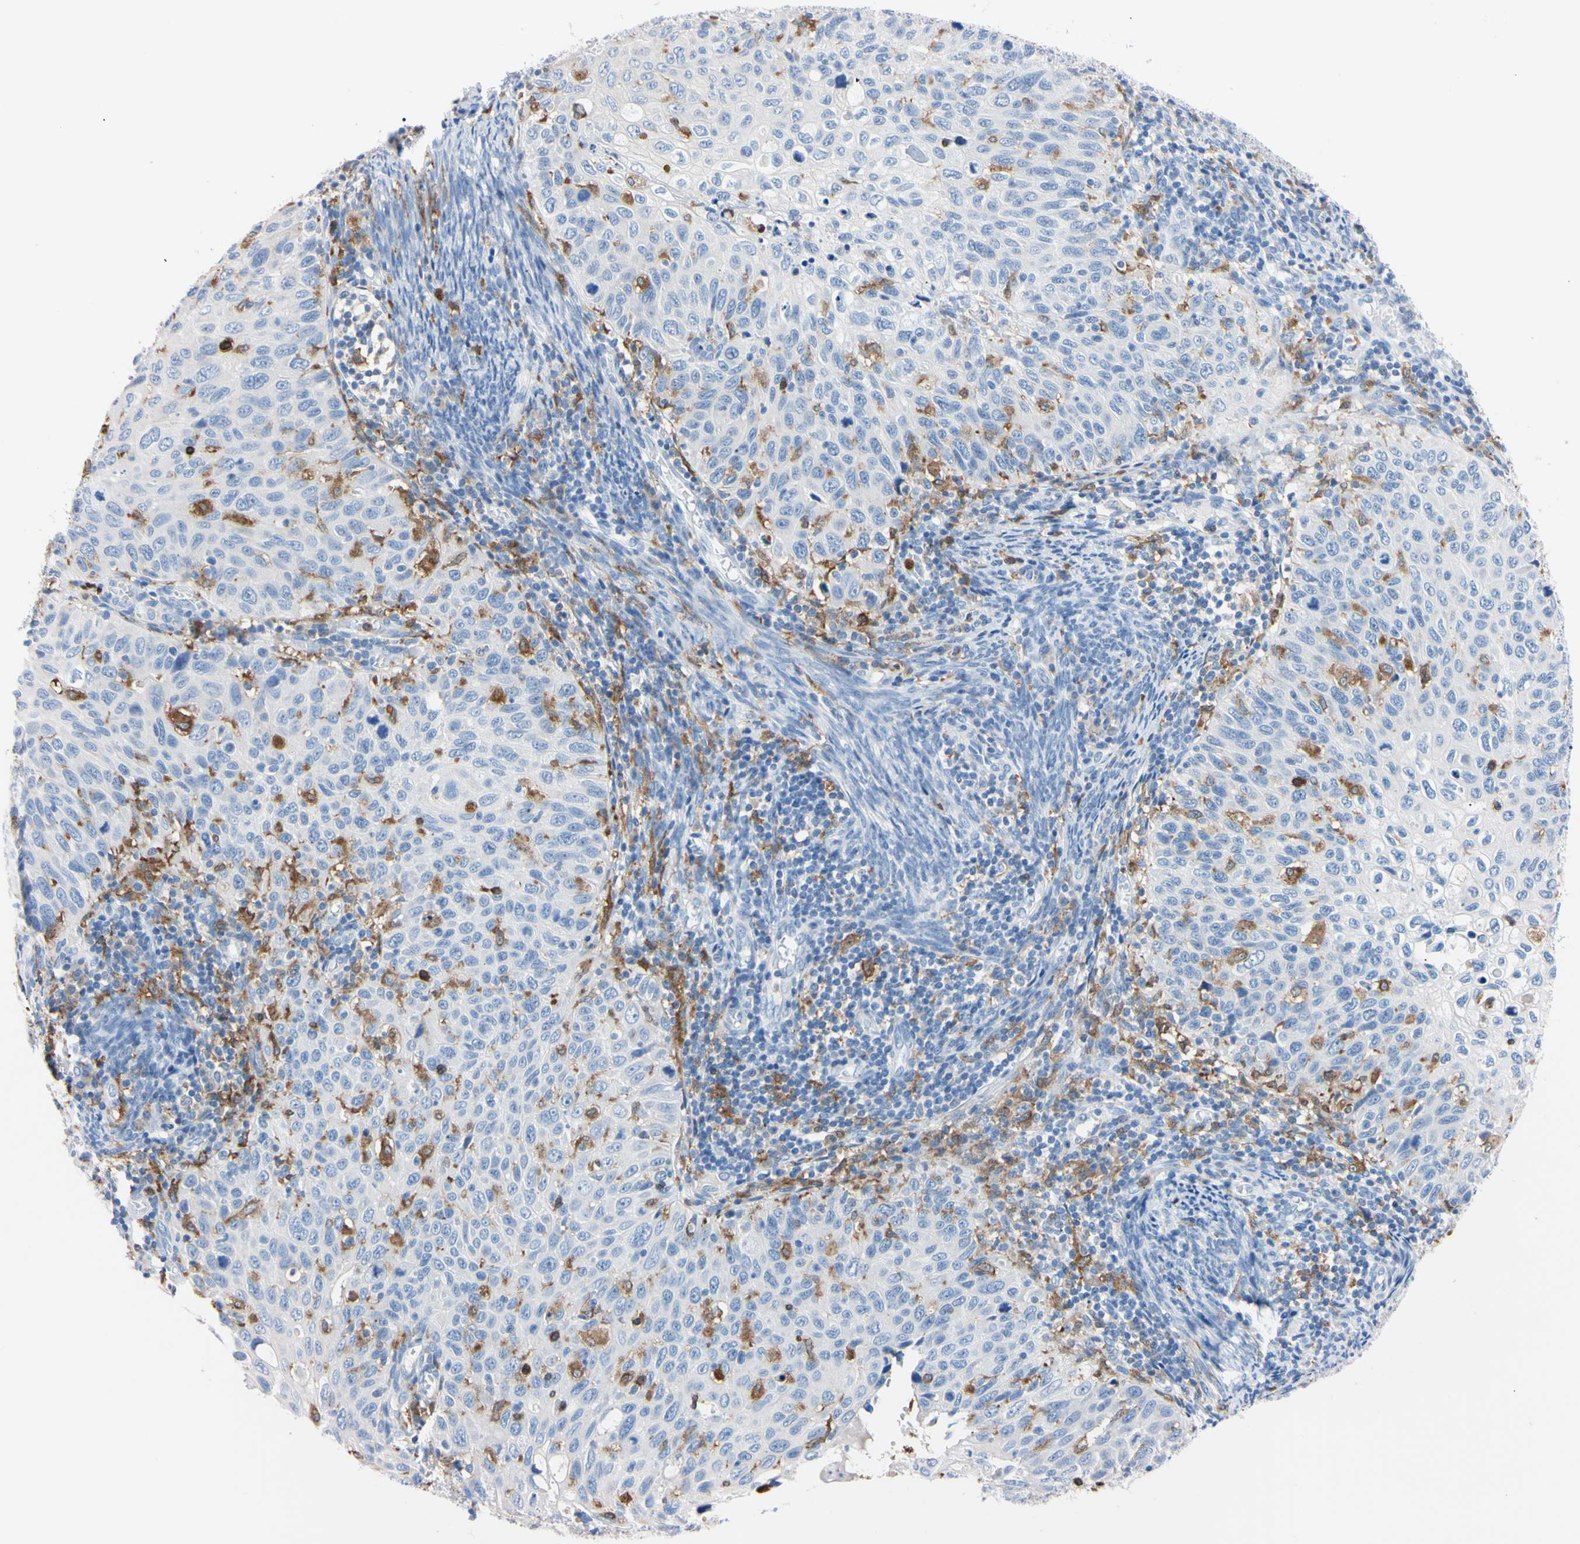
{"staining": {"intensity": "negative", "quantity": "none", "location": "none"}, "tissue": "cervical cancer", "cell_type": "Tumor cells", "image_type": "cancer", "snomed": [{"axis": "morphology", "description": "Squamous cell carcinoma, NOS"}, {"axis": "topography", "description": "Cervix"}], "caption": "A micrograph of human cervical squamous cell carcinoma is negative for staining in tumor cells. (IHC, brightfield microscopy, high magnification).", "gene": "NCF4", "patient": {"sex": "female", "age": 70}}